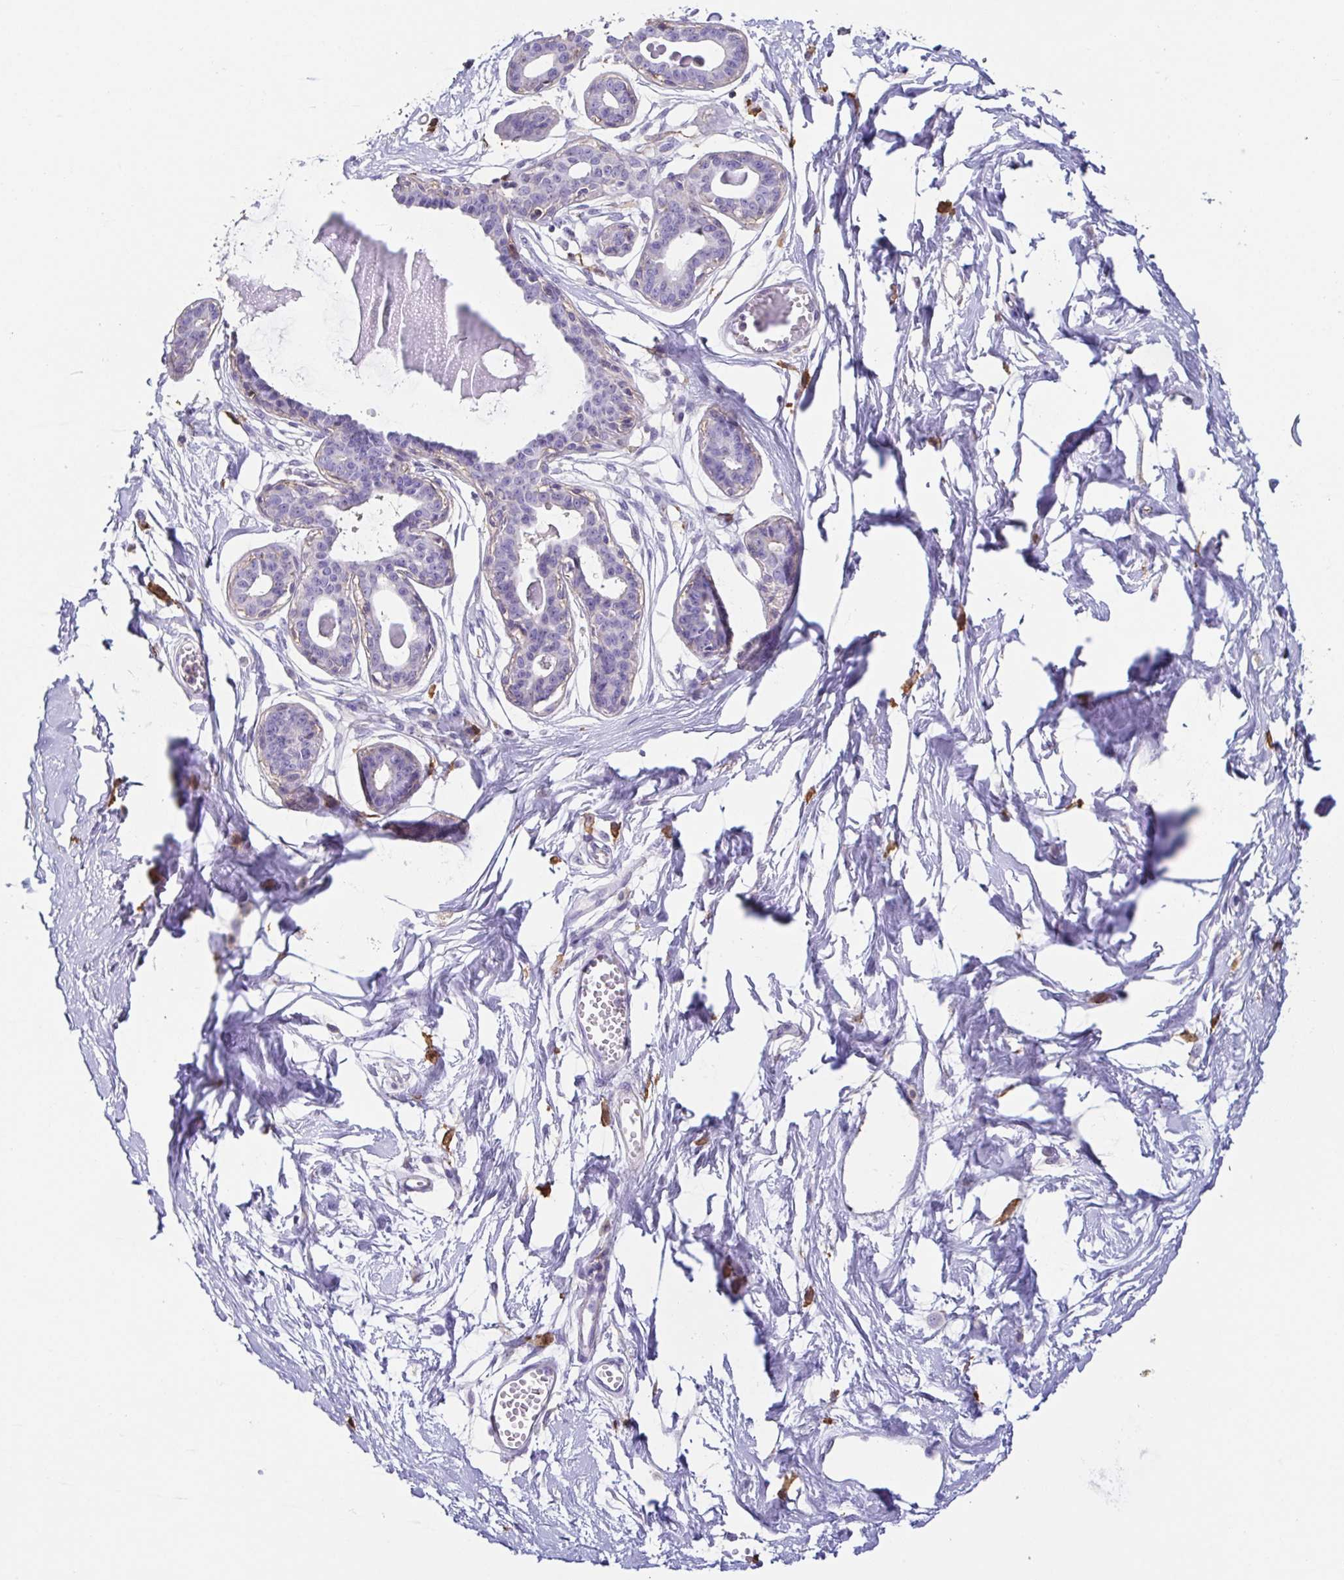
{"staining": {"intensity": "negative", "quantity": "none", "location": "none"}, "tissue": "breast", "cell_type": "Adipocytes", "image_type": "normal", "snomed": [{"axis": "morphology", "description": "Normal tissue, NOS"}, {"axis": "topography", "description": "Breast"}], "caption": "Immunohistochemistry image of unremarkable breast stained for a protein (brown), which shows no staining in adipocytes.", "gene": "ANXA10", "patient": {"sex": "female", "age": 45}}